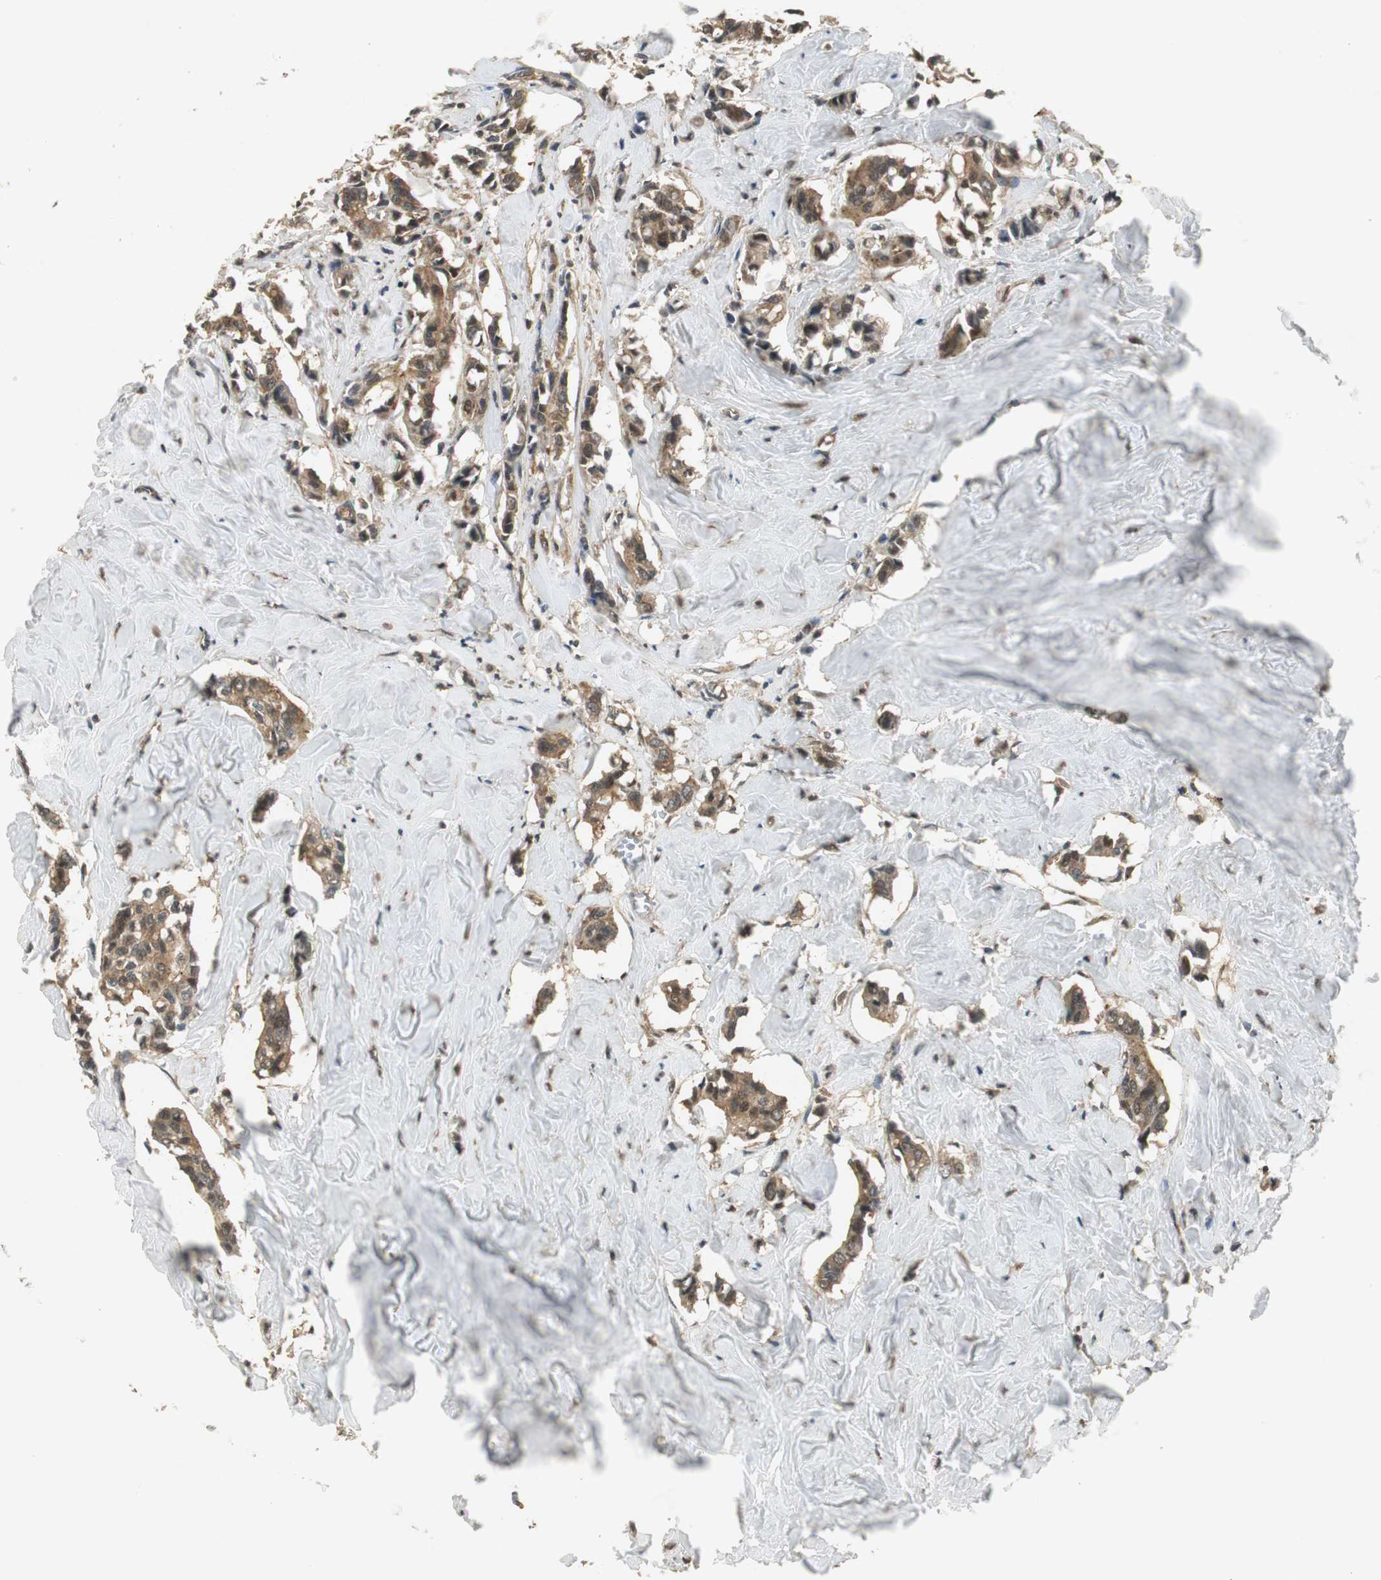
{"staining": {"intensity": "moderate", "quantity": ">75%", "location": "cytoplasmic/membranous,nuclear"}, "tissue": "breast cancer", "cell_type": "Tumor cells", "image_type": "cancer", "snomed": [{"axis": "morphology", "description": "Duct carcinoma"}, {"axis": "topography", "description": "Breast"}], "caption": "Immunohistochemistry (IHC) staining of breast cancer (intraductal carcinoma), which shows medium levels of moderate cytoplasmic/membranous and nuclear positivity in approximately >75% of tumor cells indicating moderate cytoplasmic/membranous and nuclear protein staining. The staining was performed using DAB (3,3'-diaminobenzidine) (brown) for protein detection and nuclei were counterstained in hematoxylin (blue).", "gene": "PSMB4", "patient": {"sex": "female", "age": 84}}